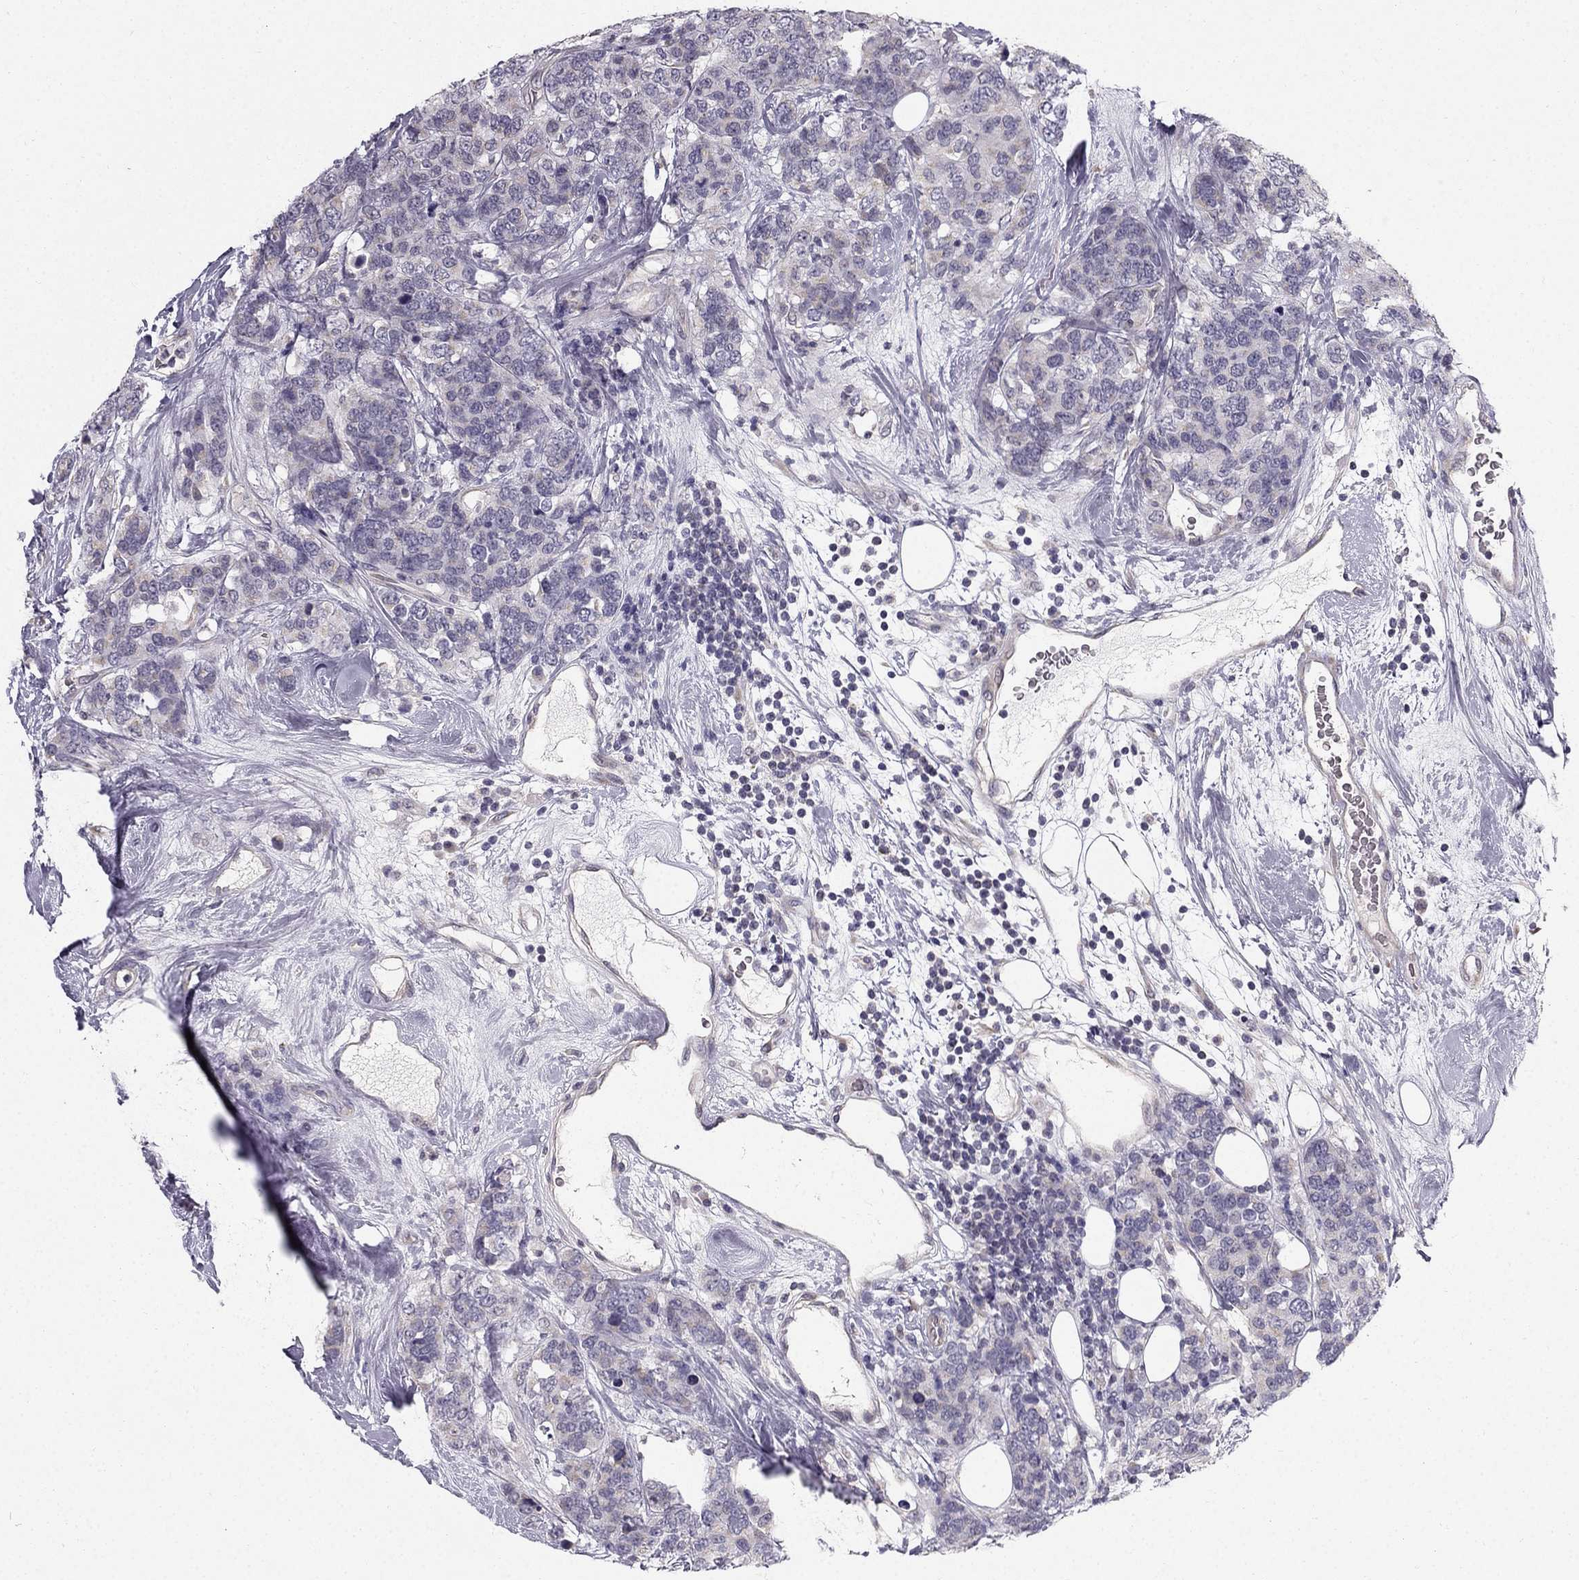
{"staining": {"intensity": "weak", "quantity": "<25%", "location": "cytoplasmic/membranous"}, "tissue": "breast cancer", "cell_type": "Tumor cells", "image_type": "cancer", "snomed": [{"axis": "morphology", "description": "Lobular carcinoma"}, {"axis": "topography", "description": "Breast"}], "caption": "A micrograph of breast cancer (lobular carcinoma) stained for a protein shows no brown staining in tumor cells.", "gene": "TSPYL5", "patient": {"sex": "female", "age": 59}}